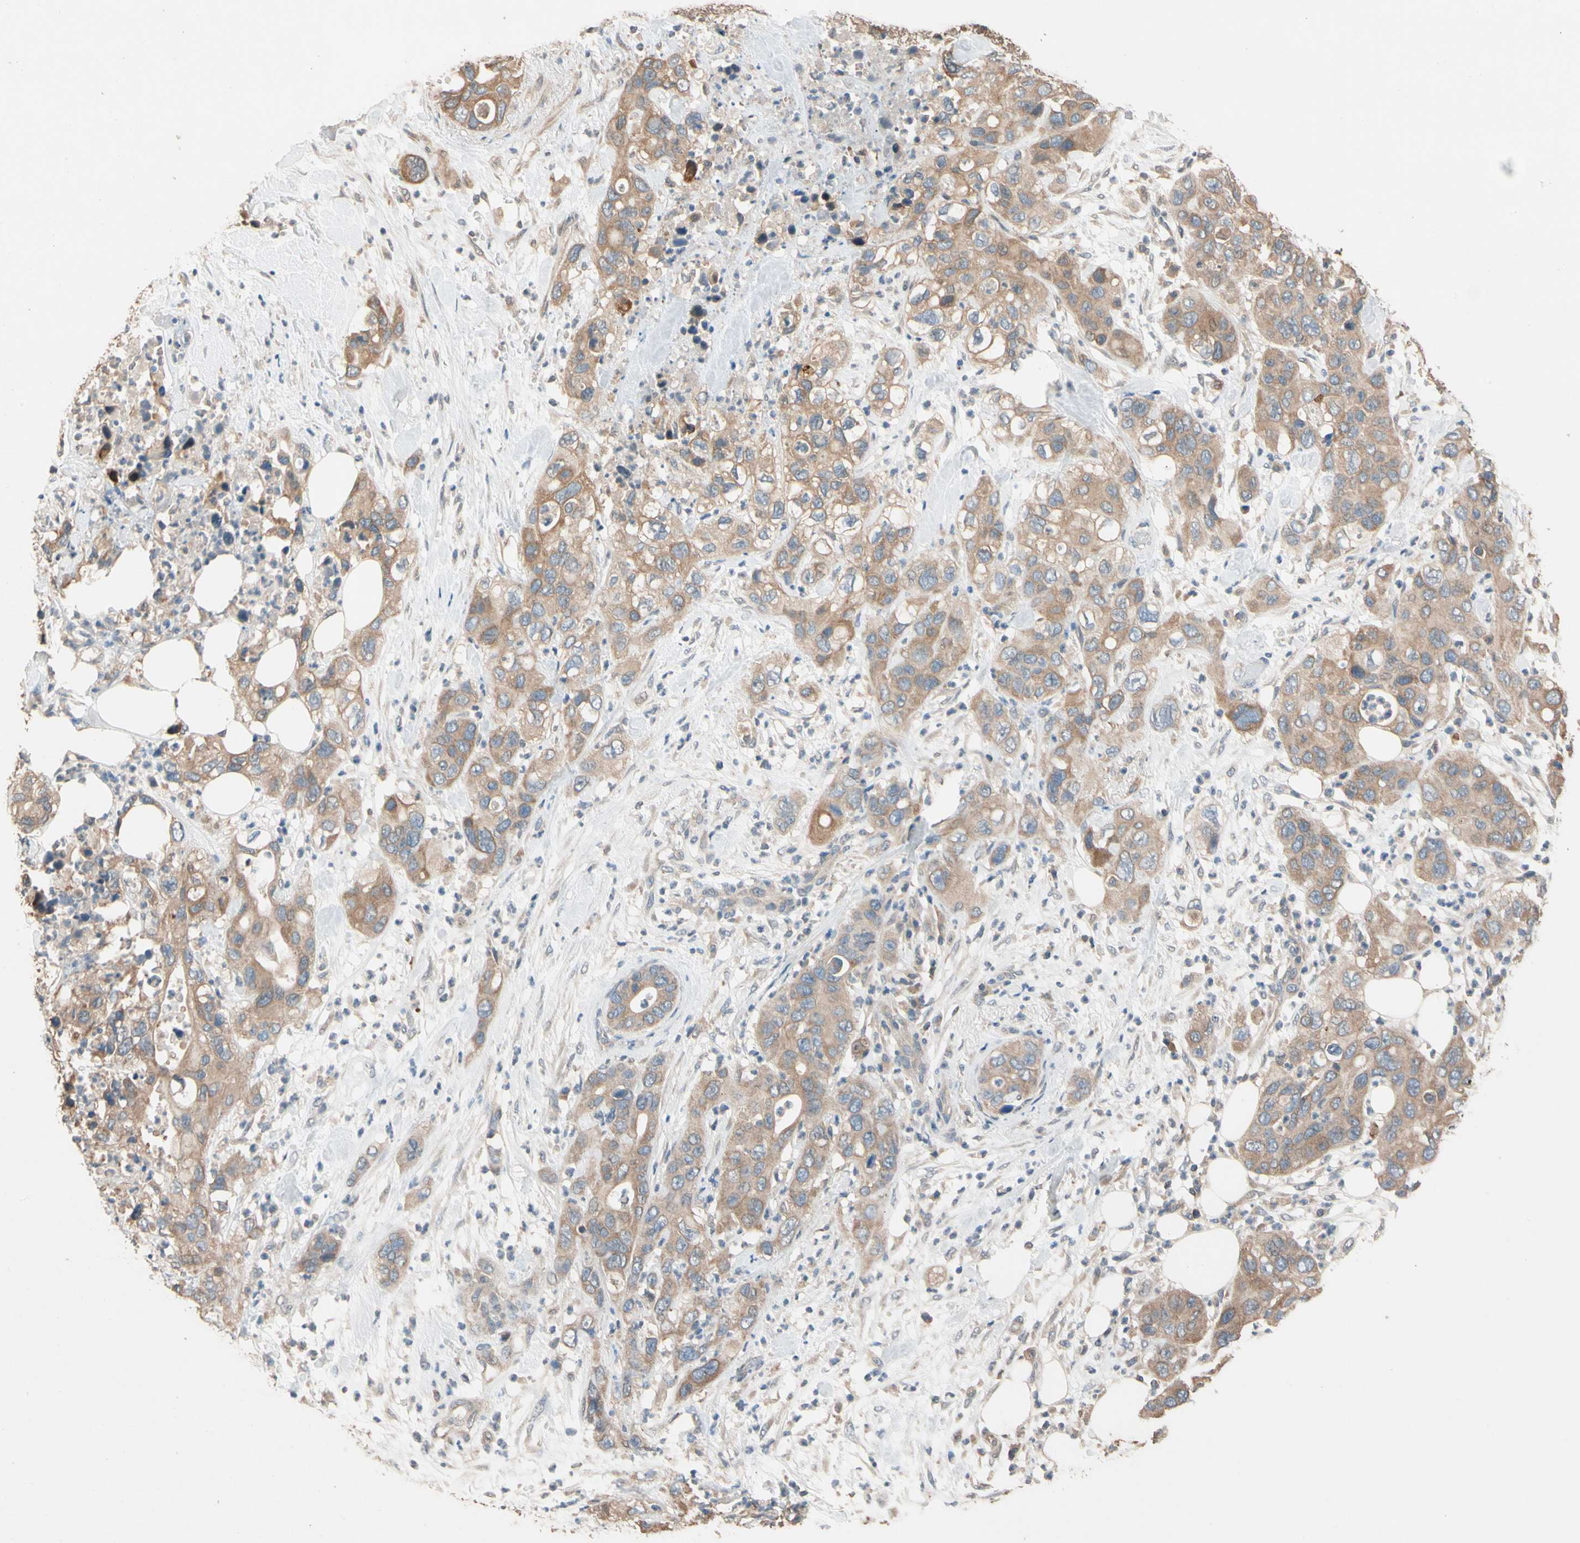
{"staining": {"intensity": "moderate", "quantity": ">75%", "location": "cytoplasmic/membranous"}, "tissue": "pancreatic cancer", "cell_type": "Tumor cells", "image_type": "cancer", "snomed": [{"axis": "morphology", "description": "Adenocarcinoma, NOS"}, {"axis": "topography", "description": "Pancreas"}], "caption": "This is a photomicrograph of immunohistochemistry staining of pancreatic cancer, which shows moderate positivity in the cytoplasmic/membranous of tumor cells.", "gene": "MAP3K7", "patient": {"sex": "female", "age": 71}}